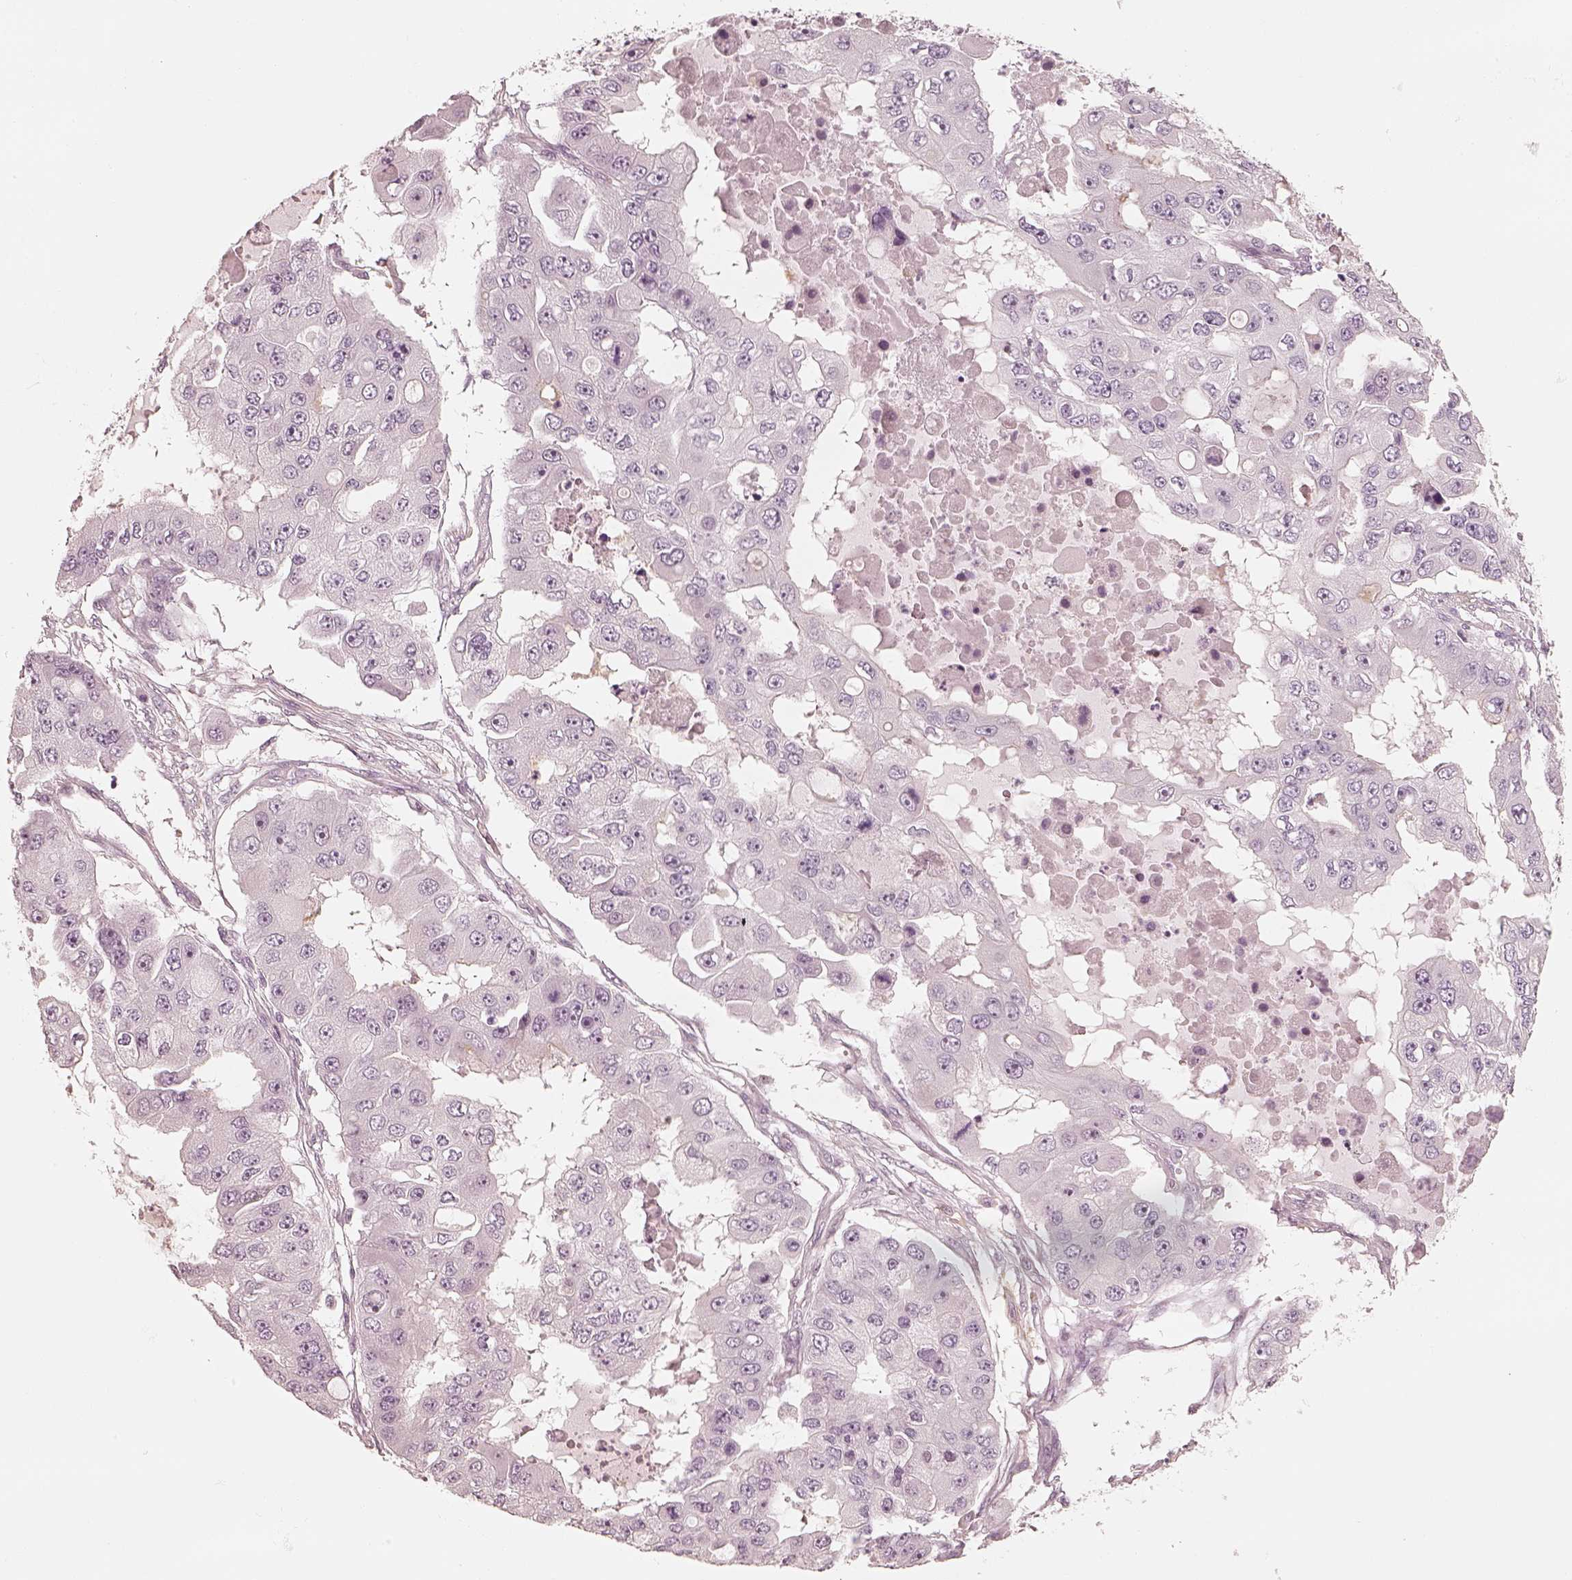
{"staining": {"intensity": "negative", "quantity": "none", "location": "none"}, "tissue": "ovarian cancer", "cell_type": "Tumor cells", "image_type": "cancer", "snomed": [{"axis": "morphology", "description": "Cystadenocarcinoma, serous, NOS"}, {"axis": "topography", "description": "Ovary"}], "caption": "This is a image of IHC staining of serous cystadenocarcinoma (ovarian), which shows no positivity in tumor cells. Nuclei are stained in blue.", "gene": "SPATA24", "patient": {"sex": "female", "age": 56}}